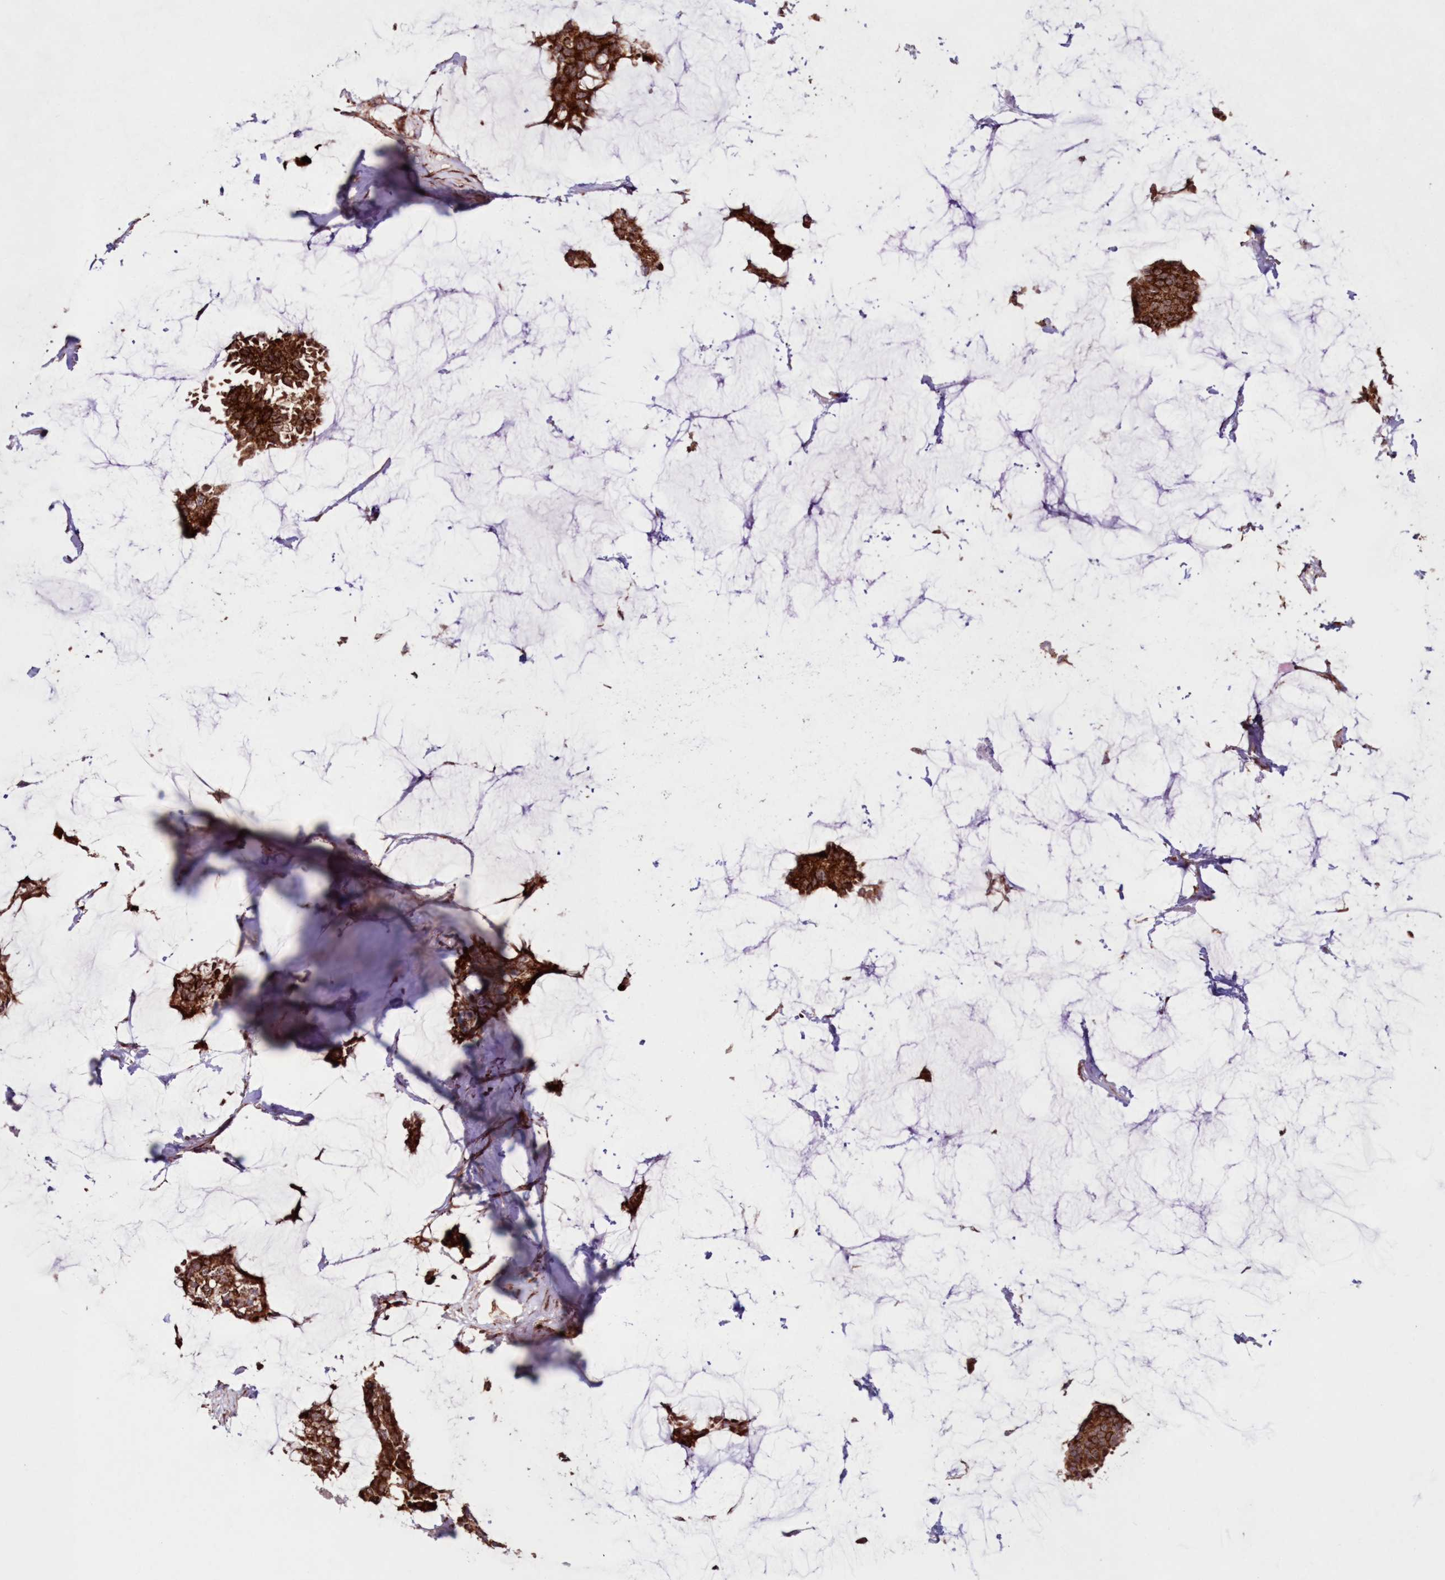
{"staining": {"intensity": "strong", "quantity": ">75%", "location": "cytoplasmic/membranous"}, "tissue": "breast cancer", "cell_type": "Tumor cells", "image_type": "cancer", "snomed": [{"axis": "morphology", "description": "Duct carcinoma"}, {"axis": "topography", "description": "Breast"}], "caption": "Immunohistochemistry photomicrograph of neoplastic tissue: intraductal carcinoma (breast) stained using IHC shows high levels of strong protein expression localized specifically in the cytoplasmic/membranous of tumor cells, appearing as a cytoplasmic/membranous brown color.", "gene": "HADHB", "patient": {"sex": "female", "age": 93}}